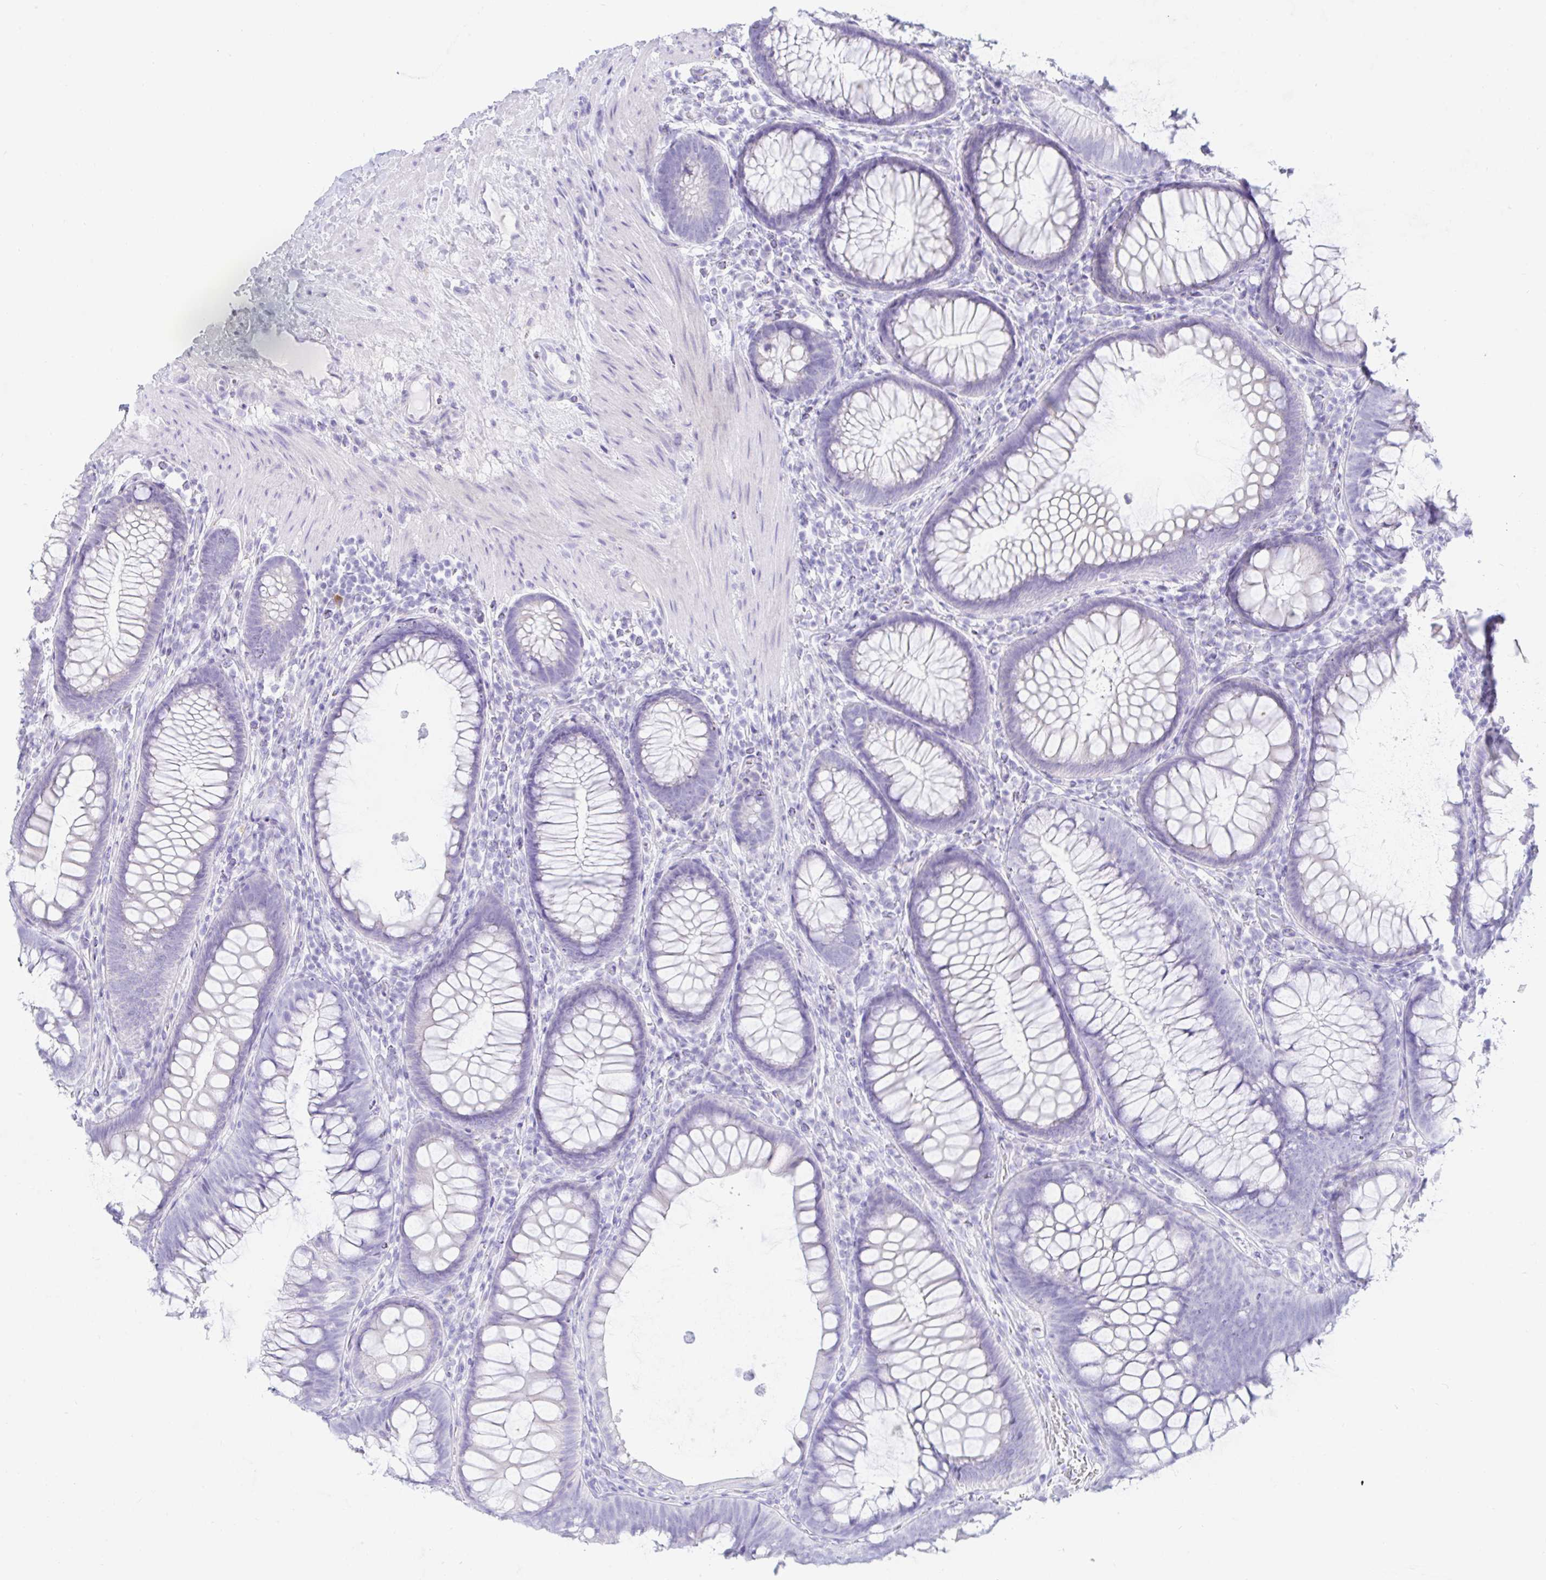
{"staining": {"intensity": "negative", "quantity": "none", "location": "none"}, "tissue": "colon", "cell_type": "Endothelial cells", "image_type": "normal", "snomed": [{"axis": "morphology", "description": "Normal tissue, NOS"}, {"axis": "morphology", "description": "Adenoma, NOS"}, {"axis": "topography", "description": "Soft tissue"}, {"axis": "topography", "description": "Colon"}], "caption": "Immunohistochemical staining of unremarkable colon demonstrates no significant positivity in endothelial cells. (DAB (3,3'-diaminobenzidine) immunohistochemistry, high magnification).", "gene": "PAX8", "patient": {"sex": "male", "age": 47}}